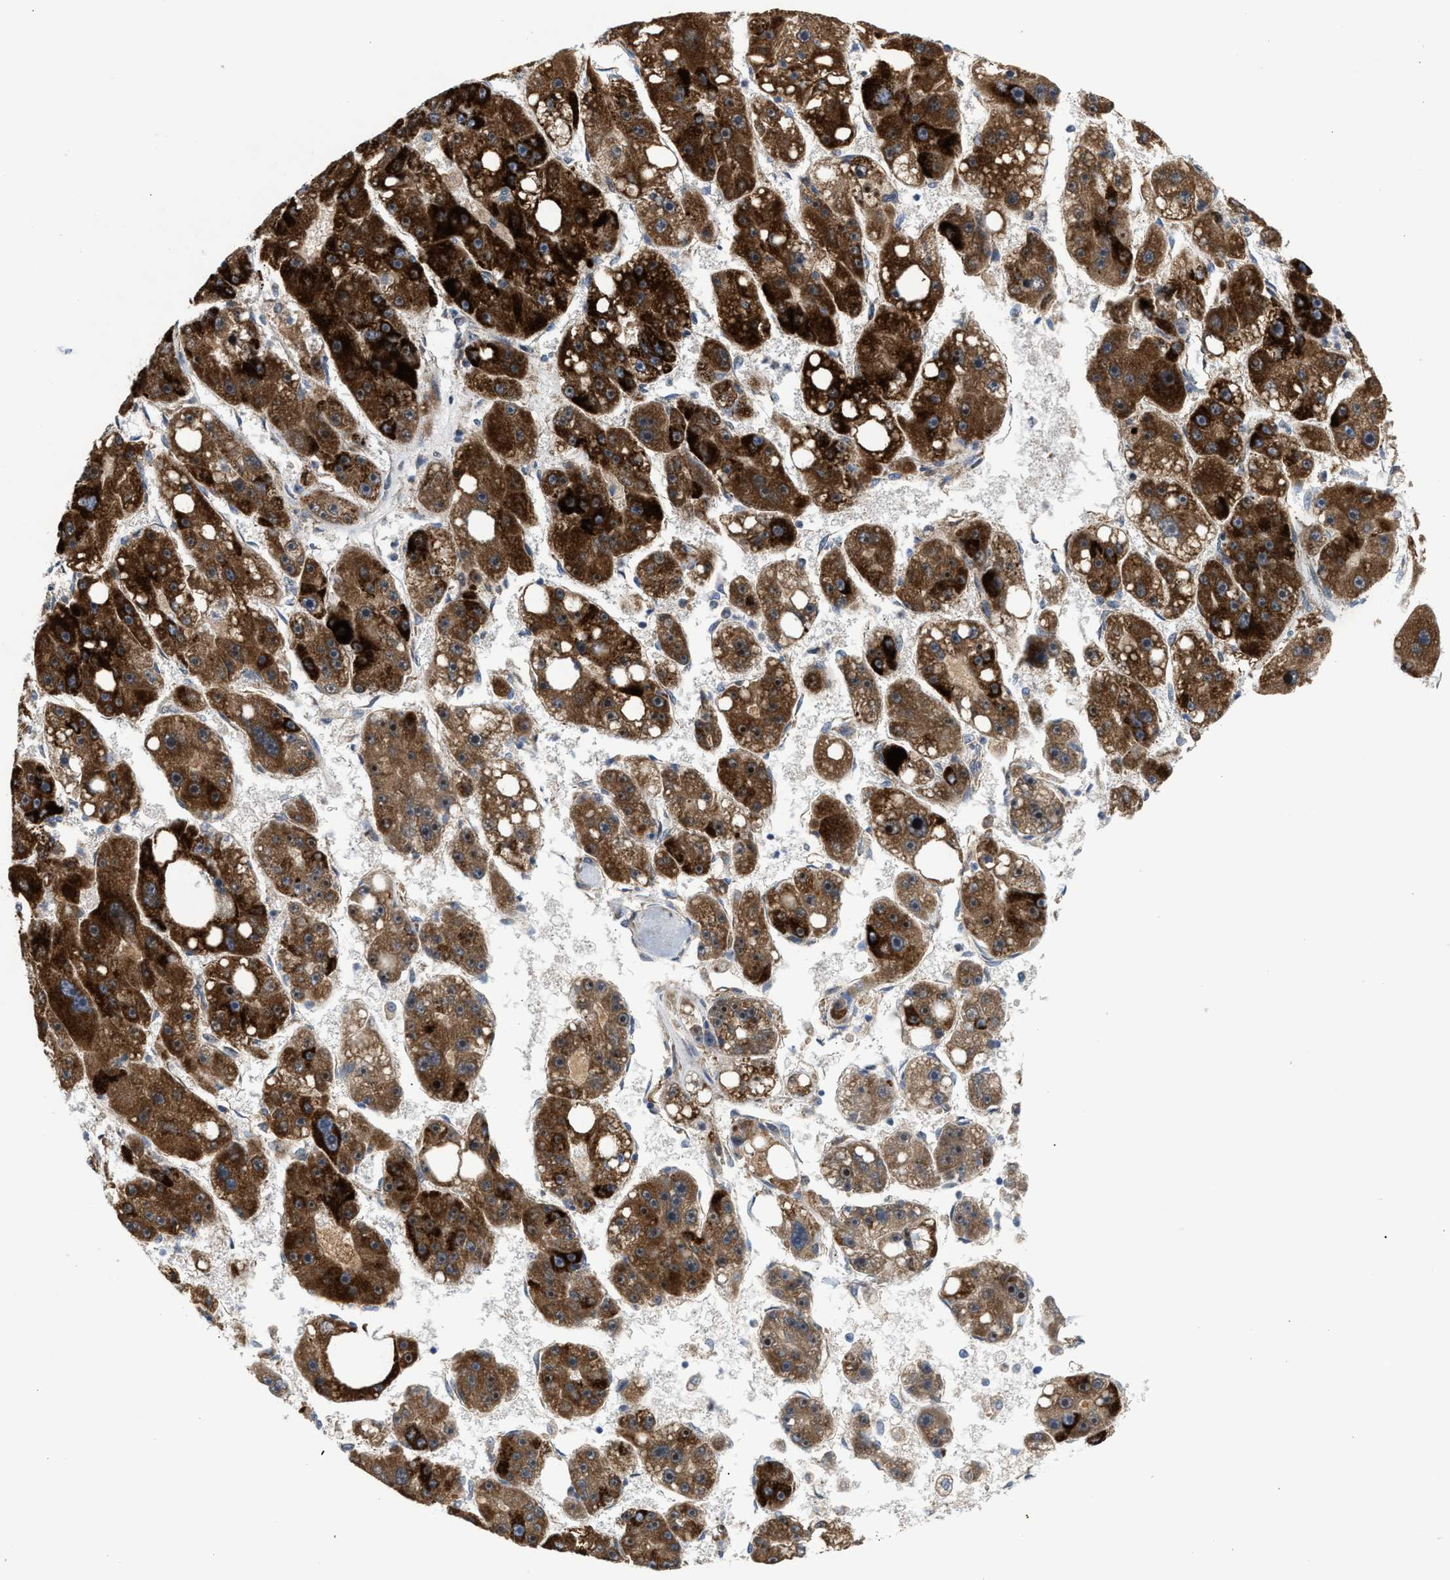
{"staining": {"intensity": "strong", "quantity": ">75%", "location": "cytoplasmic/membranous"}, "tissue": "liver cancer", "cell_type": "Tumor cells", "image_type": "cancer", "snomed": [{"axis": "morphology", "description": "Carcinoma, Hepatocellular, NOS"}, {"axis": "topography", "description": "Liver"}], "caption": "Immunohistochemical staining of liver cancer shows high levels of strong cytoplasmic/membranous protein positivity in about >75% of tumor cells. Nuclei are stained in blue.", "gene": "TACO1", "patient": {"sex": "female", "age": 61}}